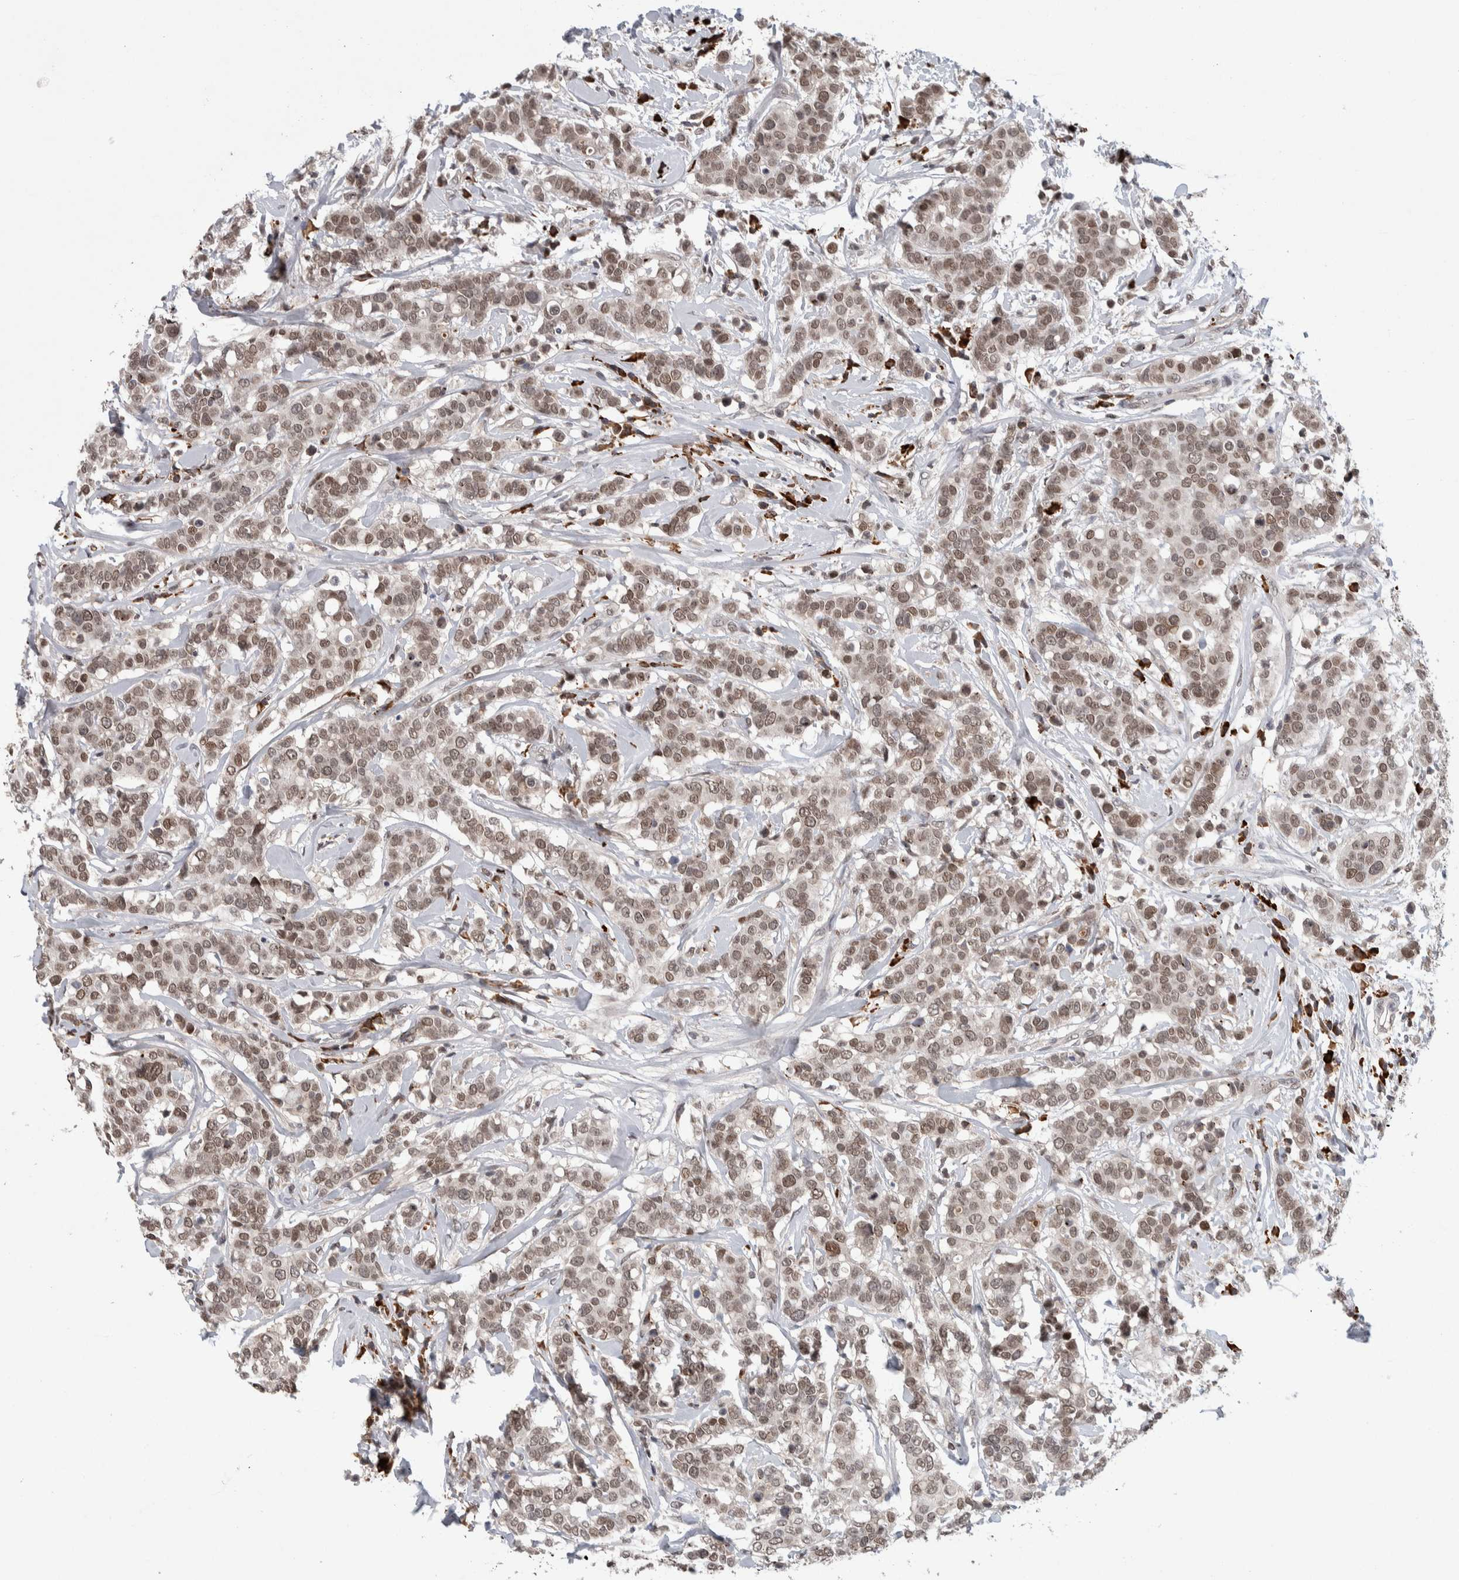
{"staining": {"intensity": "weak", "quantity": ">75%", "location": "nuclear"}, "tissue": "breast cancer", "cell_type": "Tumor cells", "image_type": "cancer", "snomed": [{"axis": "morphology", "description": "Duct carcinoma"}, {"axis": "topography", "description": "Breast"}], "caption": "IHC staining of intraductal carcinoma (breast), which demonstrates low levels of weak nuclear staining in about >75% of tumor cells indicating weak nuclear protein positivity. The staining was performed using DAB (brown) for protein detection and nuclei were counterstained in hematoxylin (blue).", "gene": "ZNF592", "patient": {"sex": "female", "age": 27}}